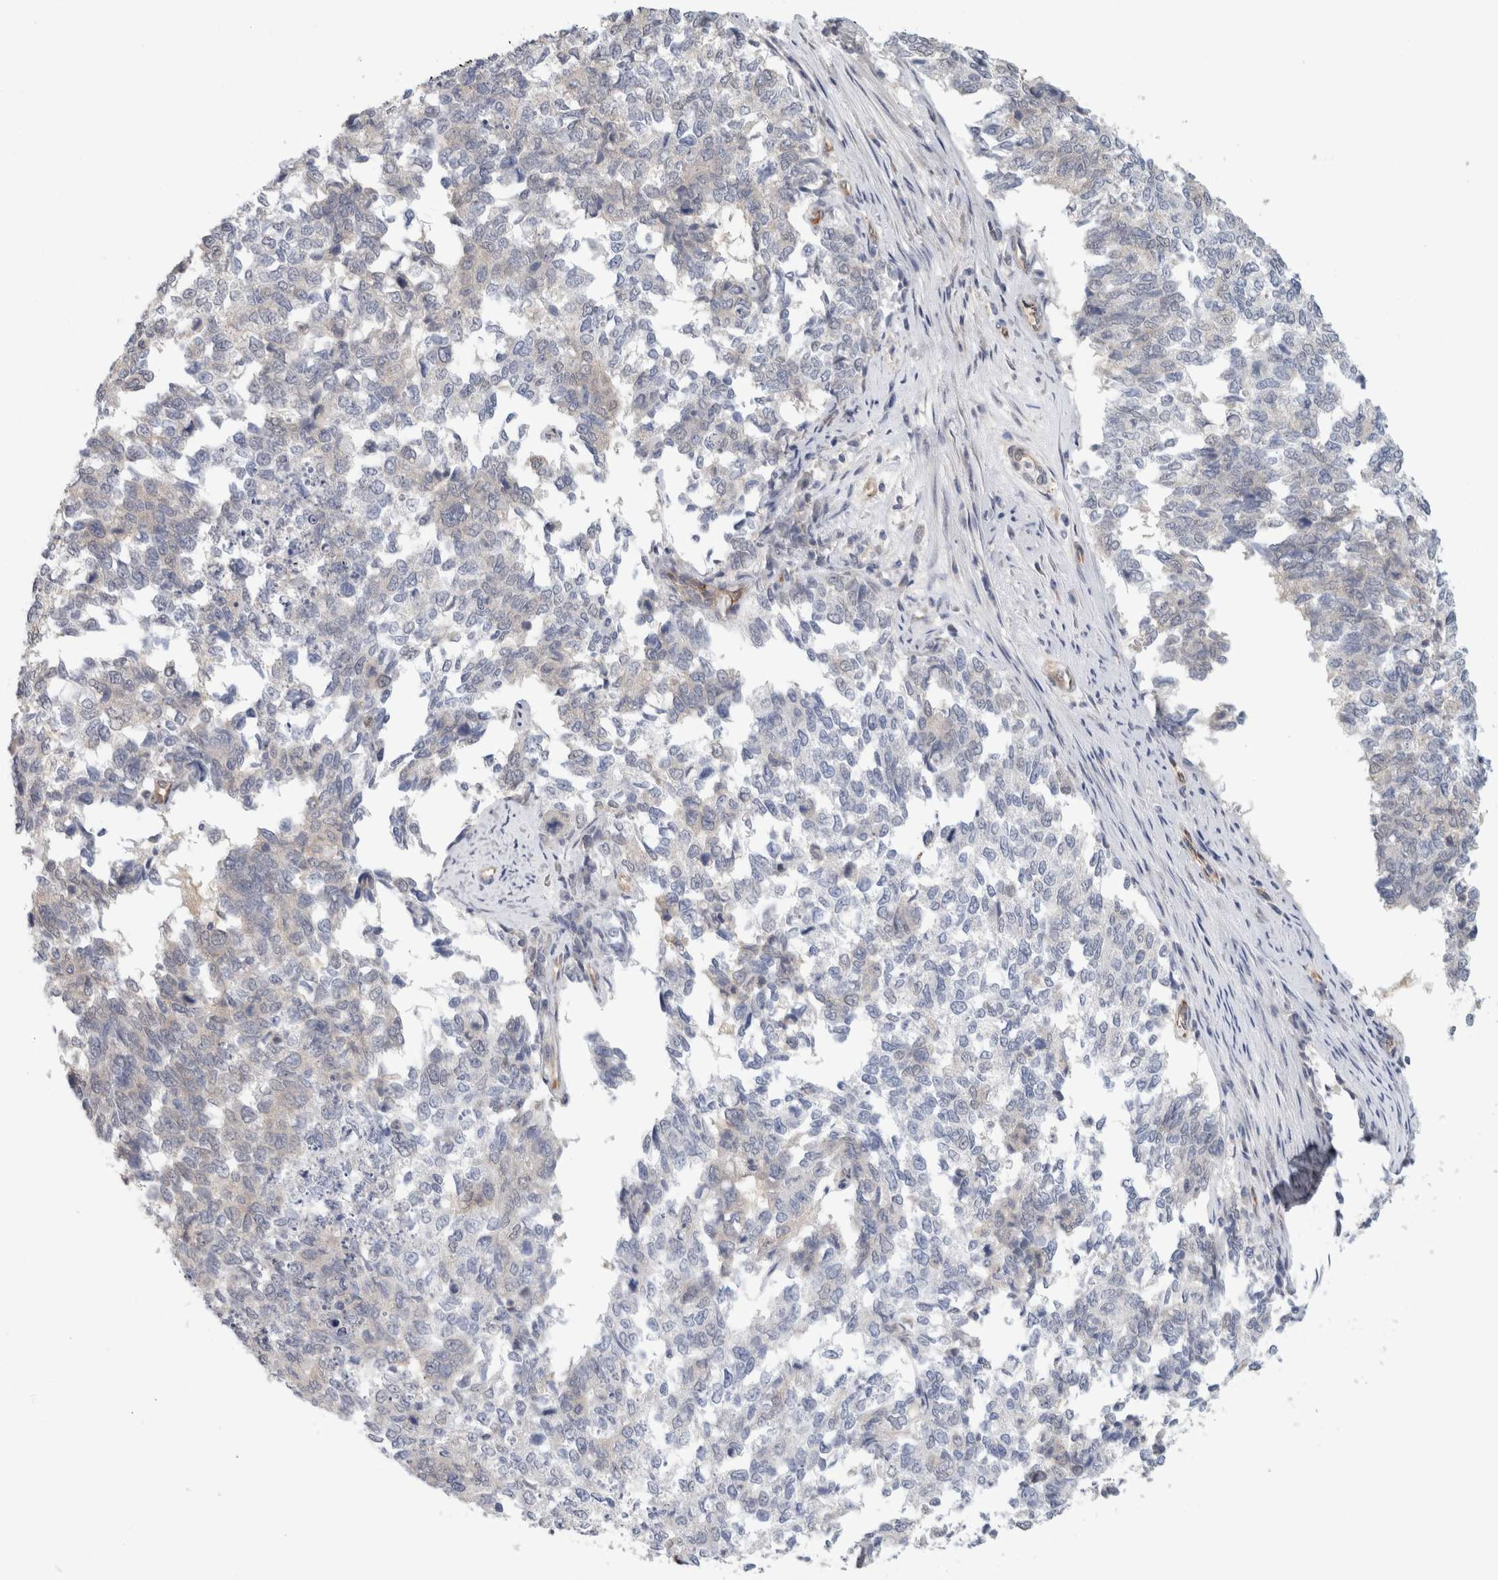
{"staining": {"intensity": "negative", "quantity": "none", "location": "none"}, "tissue": "cervical cancer", "cell_type": "Tumor cells", "image_type": "cancer", "snomed": [{"axis": "morphology", "description": "Squamous cell carcinoma, NOS"}, {"axis": "topography", "description": "Cervix"}], "caption": "Tumor cells are negative for protein expression in human cervical cancer. (DAB (3,3'-diaminobenzidine) immunohistochemistry visualized using brightfield microscopy, high magnification).", "gene": "EIF4G3", "patient": {"sex": "female", "age": 63}}